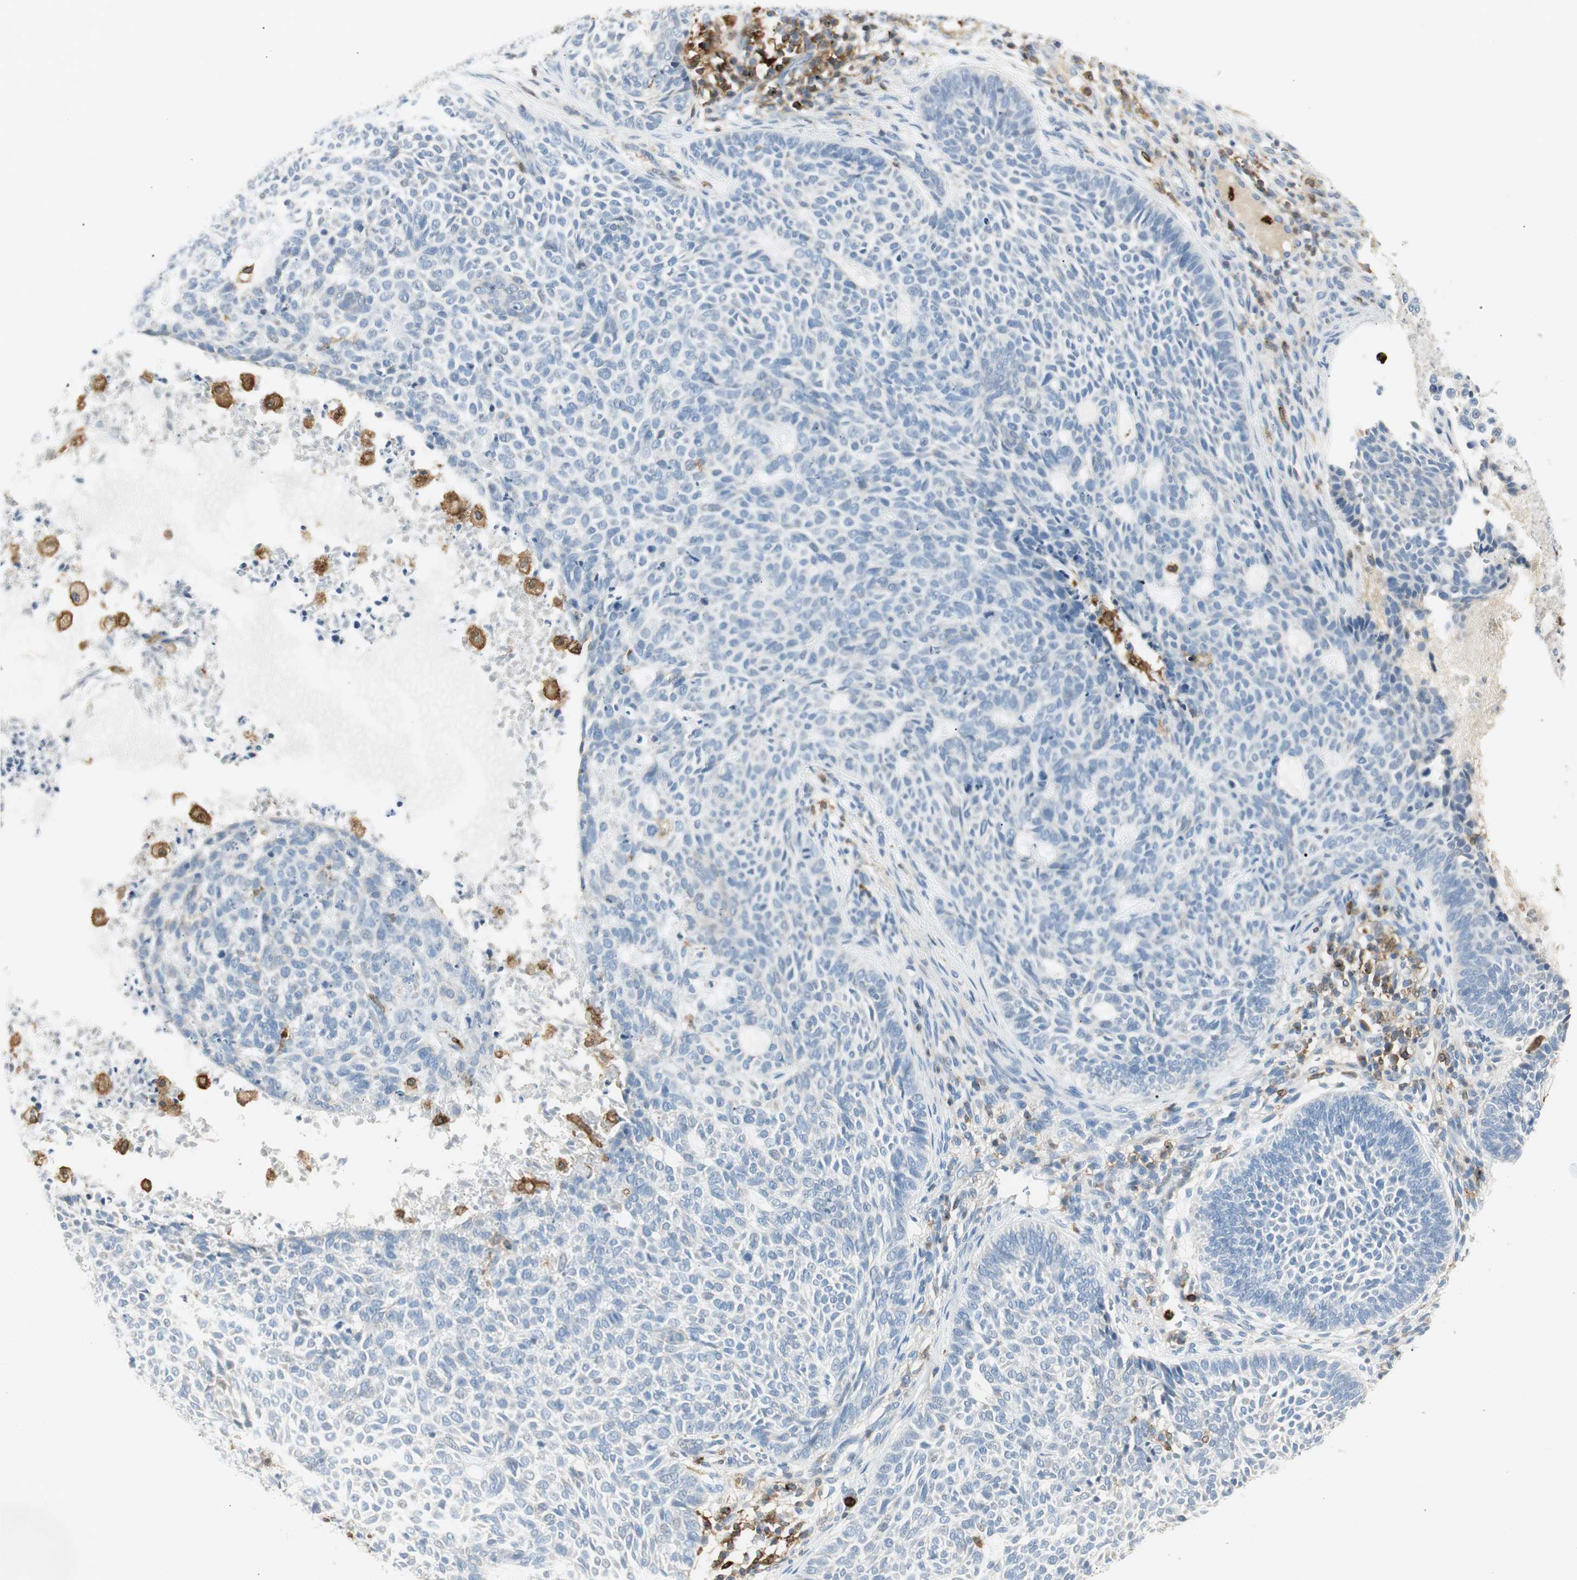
{"staining": {"intensity": "negative", "quantity": "none", "location": "none"}, "tissue": "skin cancer", "cell_type": "Tumor cells", "image_type": "cancer", "snomed": [{"axis": "morphology", "description": "Basal cell carcinoma"}, {"axis": "topography", "description": "Skin"}], "caption": "Immunohistochemistry photomicrograph of neoplastic tissue: human skin basal cell carcinoma stained with DAB (3,3'-diaminobenzidine) reveals no significant protein staining in tumor cells. (DAB IHC, high magnification).", "gene": "ITGB2", "patient": {"sex": "male", "age": 87}}